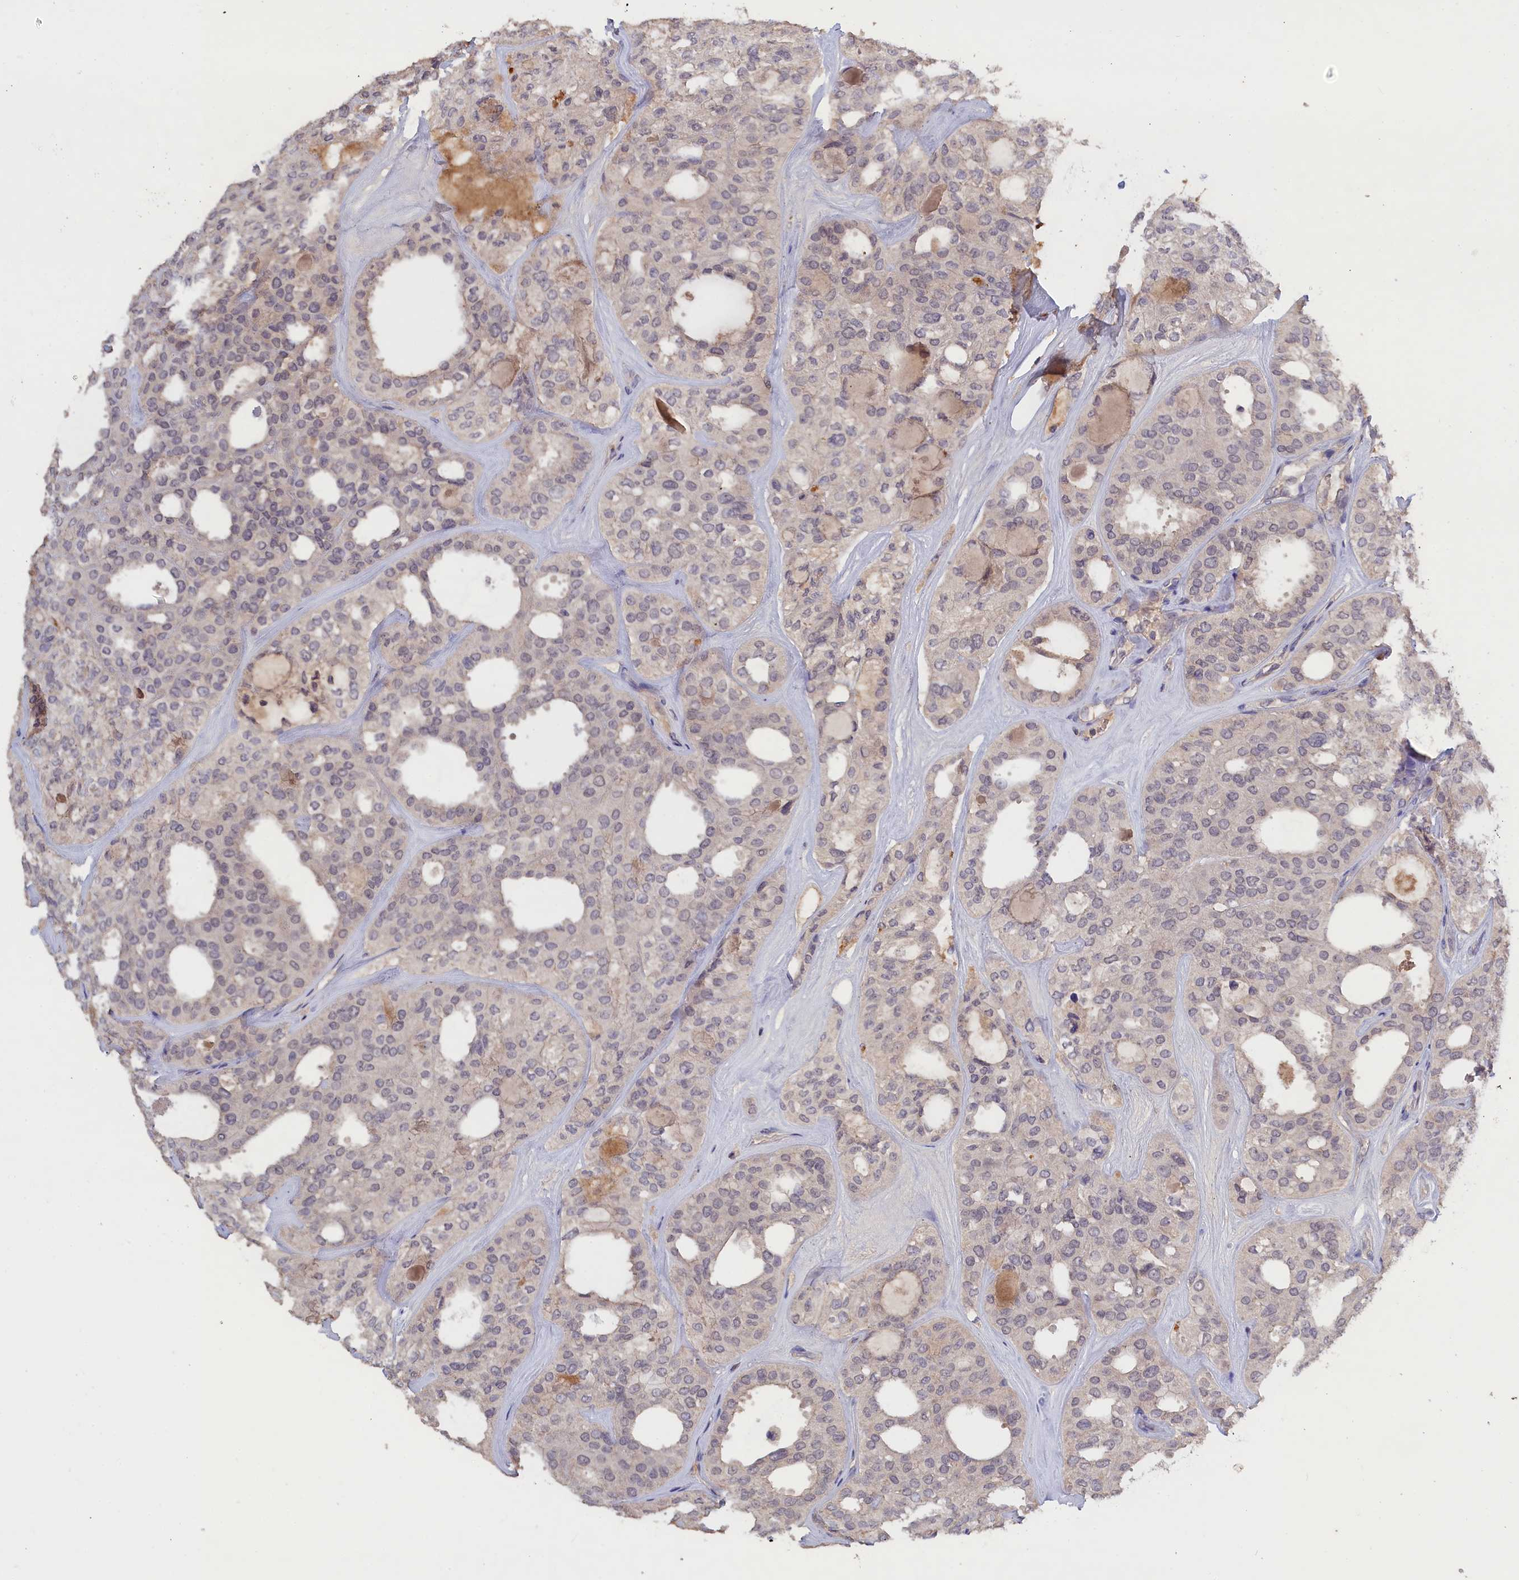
{"staining": {"intensity": "negative", "quantity": "none", "location": "none"}, "tissue": "thyroid cancer", "cell_type": "Tumor cells", "image_type": "cancer", "snomed": [{"axis": "morphology", "description": "Follicular adenoma carcinoma, NOS"}, {"axis": "topography", "description": "Thyroid gland"}], "caption": "The photomicrograph displays no staining of tumor cells in thyroid follicular adenoma carcinoma.", "gene": "CELF5", "patient": {"sex": "male", "age": 75}}